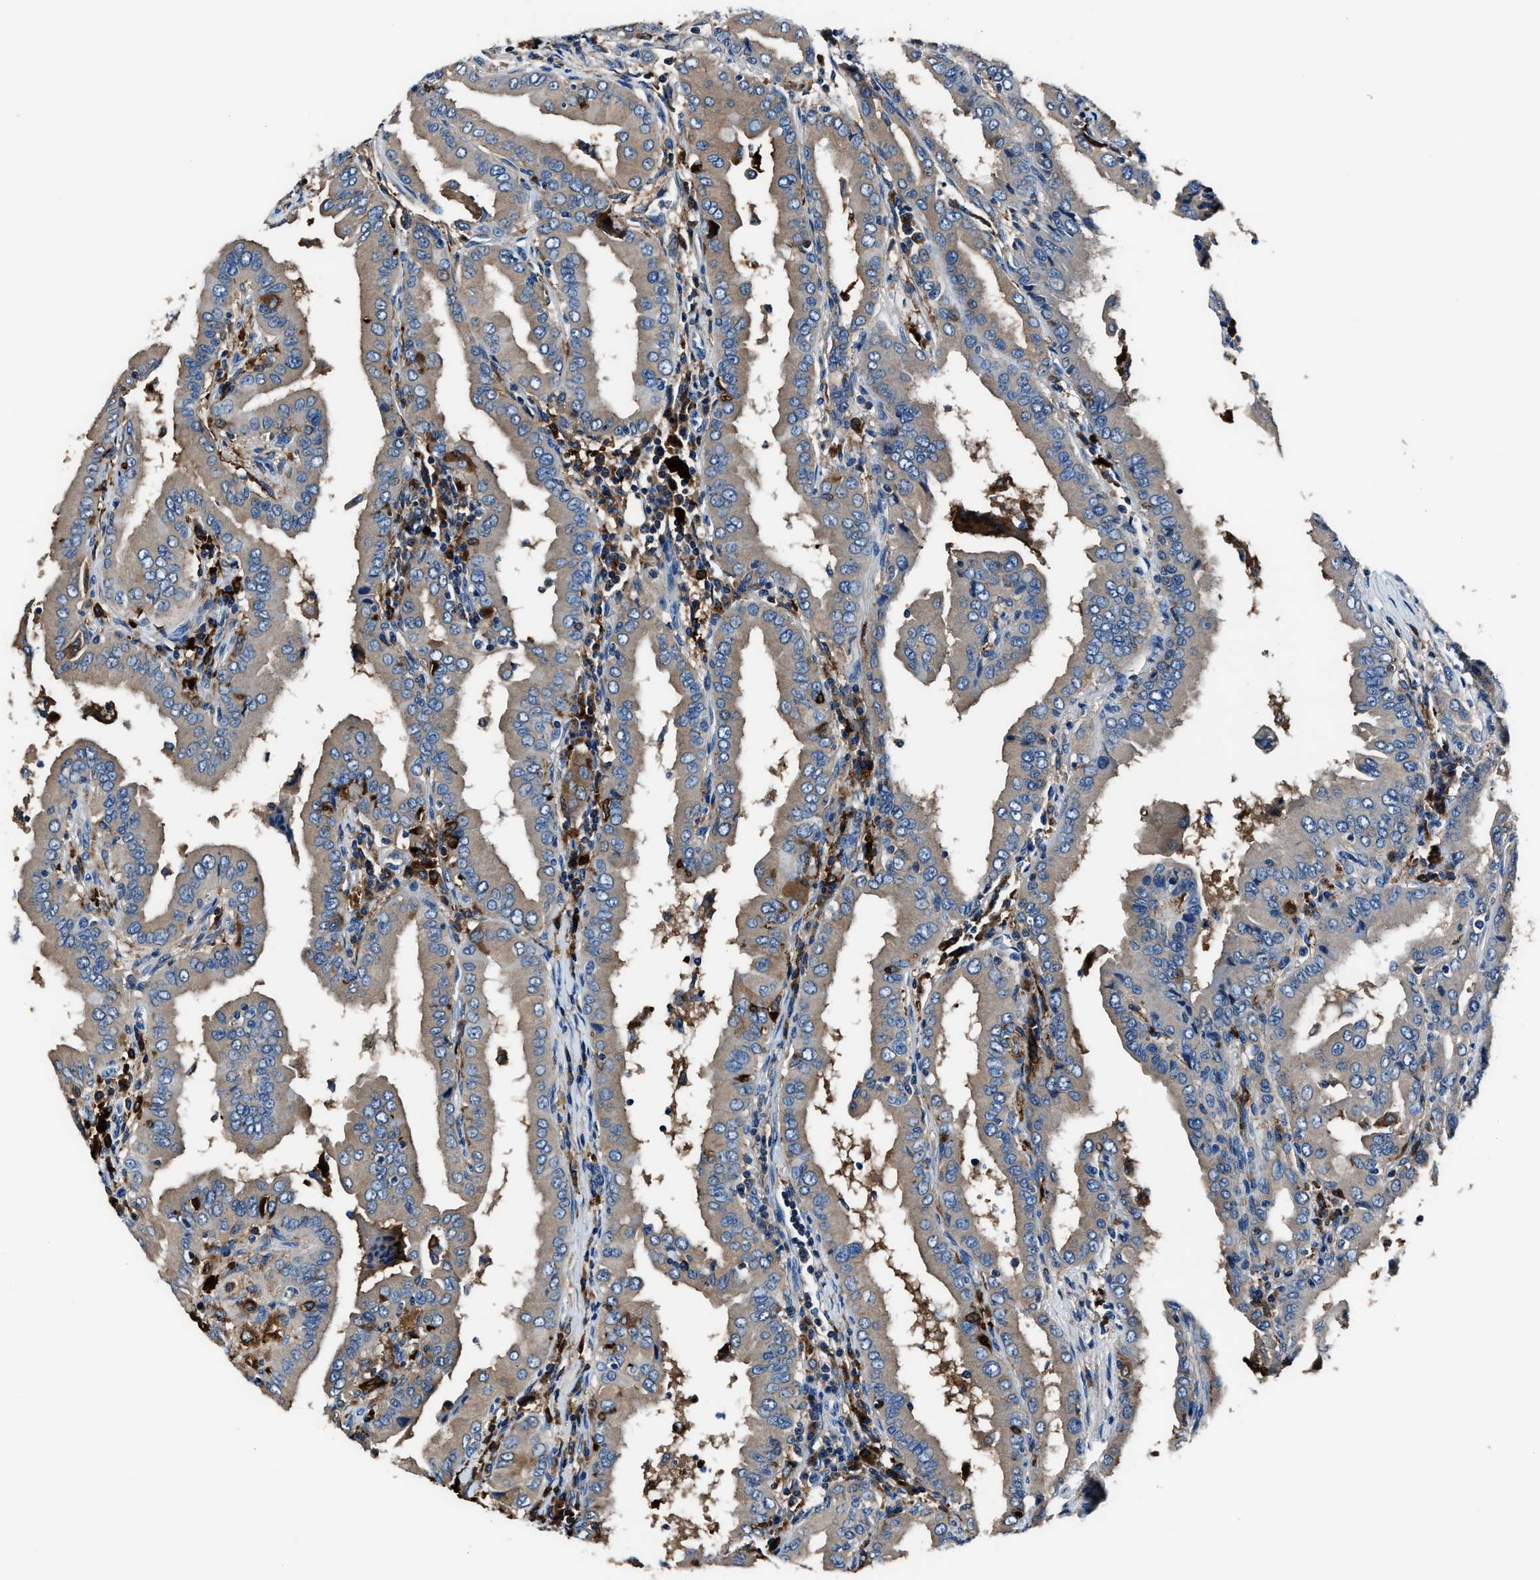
{"staining": {"intensity": "weak", "quantity": "25%-75%", "location": "cytoplasmic/membranous"}, "tissue": "thyroid cancer", "cell_type": "Tumor cells", "image_type": "cancer", "snomed": [{"axis": "morphology", "description": "Papillary adenocarcinoma, NOS"}, {"axis": "topography", "description": "Thyroid gland"}], "caption": "An image showing weak cytoplasmic/membranous staining in approximately 25%-75% of tumor cells in thyroid cancer, as visualized by brown immunohistochemical staining.", "gene": "FTL", "patient": {"sex": "male", "age": 33}}